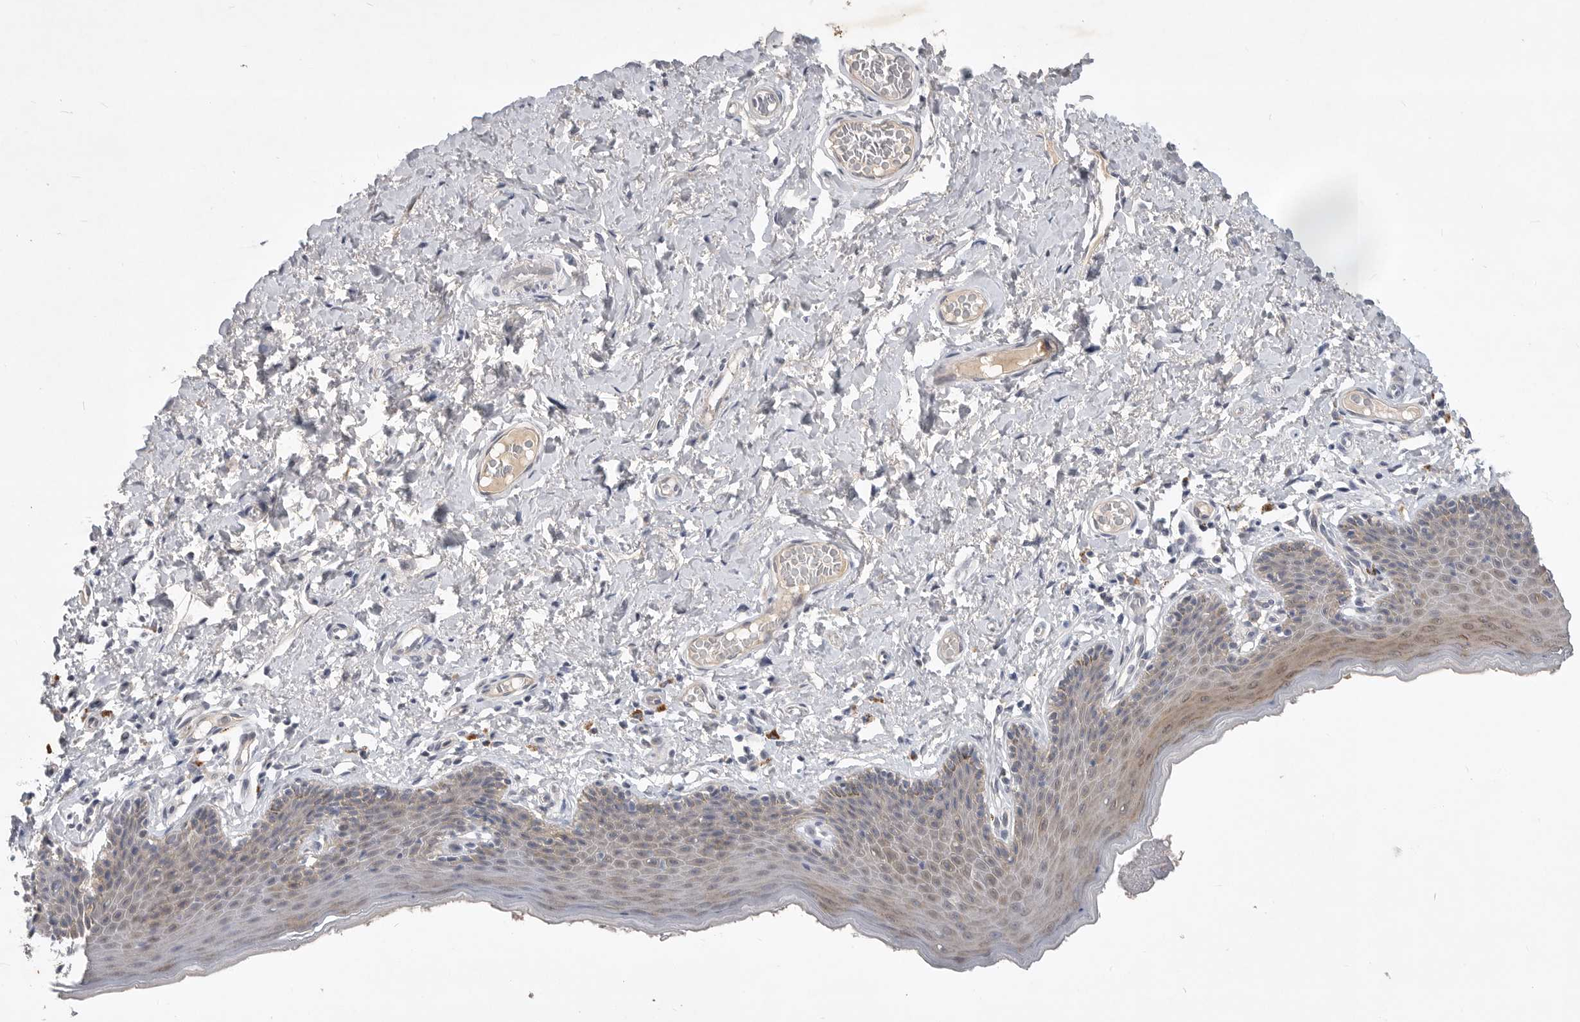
{"staining": {"intensity": "moderate", "quantity": "25%-75%", "location": "cytoplasmic/membranous"}, "tissue": "skin", "cell_type": "Epidermal cells", "image_type": "normal", "snomed": [{"axis": "morphology", "description": "Normal tissue, NOS"}, {"axis": "topography", "description": "Vulva"}], "caption": "Immunohistochemical staining of normal skin exhibits moderate cytoplasmic/membranous protein staining in about 25%-75% of epidermal cells. Using DAB (3,3'-diaminobenzidine) (brown) and hematoxylin (blue) stains, captured at high magnification using brightfield microscopy.", "gene": "ITGAD", "patient": {"sex": "female", "age": 66}}